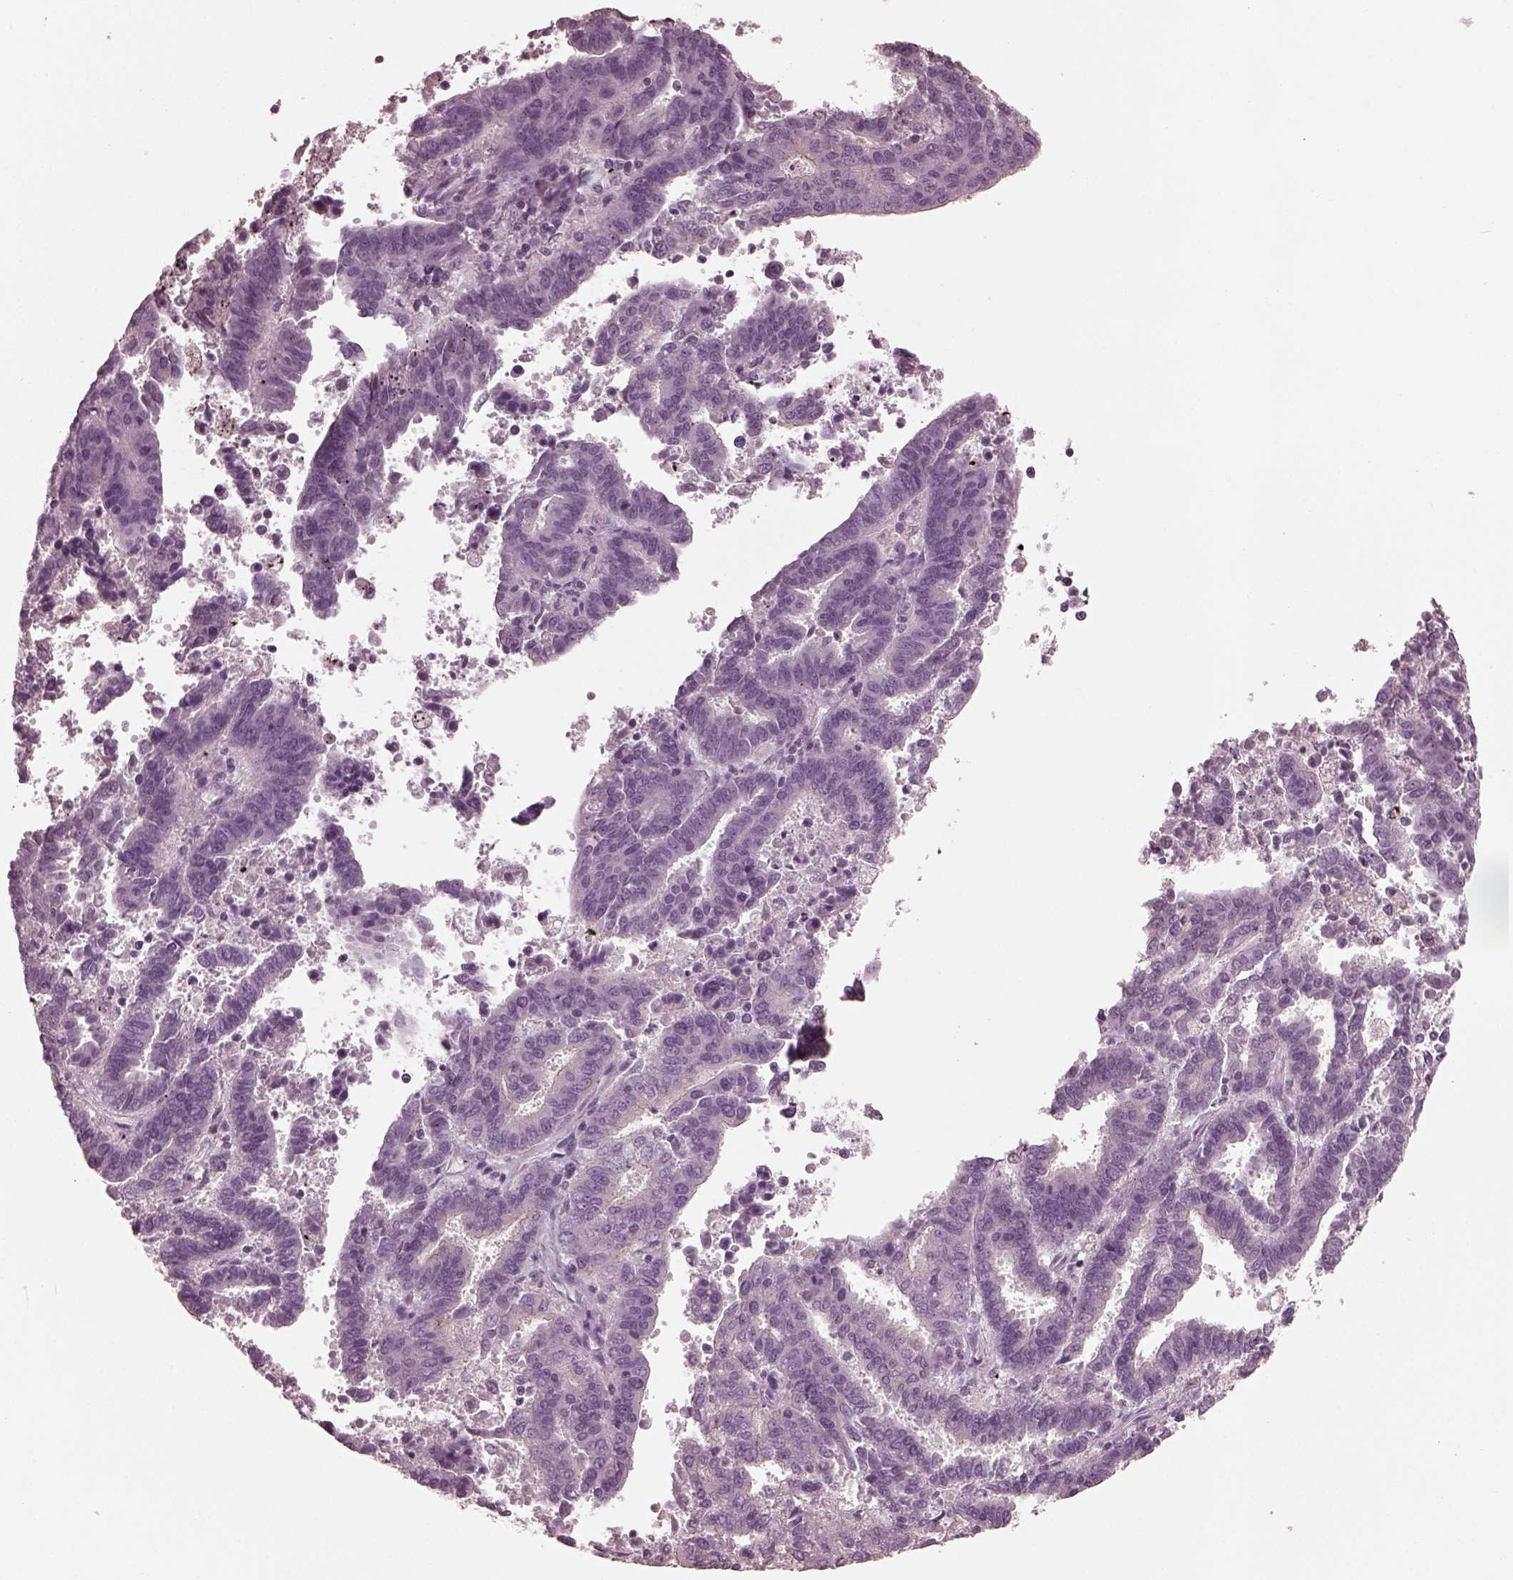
{"staining": {"intensity": "negative", "quantity": "none", "location": "none"}, "tissue": "endometrial cancer", "cell_type": "Tumor cells", "image_type": "cancer", "snomed": [{"axis": "morphology", "description": "Adenocarcinoma, NOS"}, {"axis": "topography", "description": "Uterus"}], "caption": "Tumor cells are negative for protein expression in human endometrial adenocarcinoma.", "gene": "TSKS", "patient": {"sex": "female", "age": 83}}